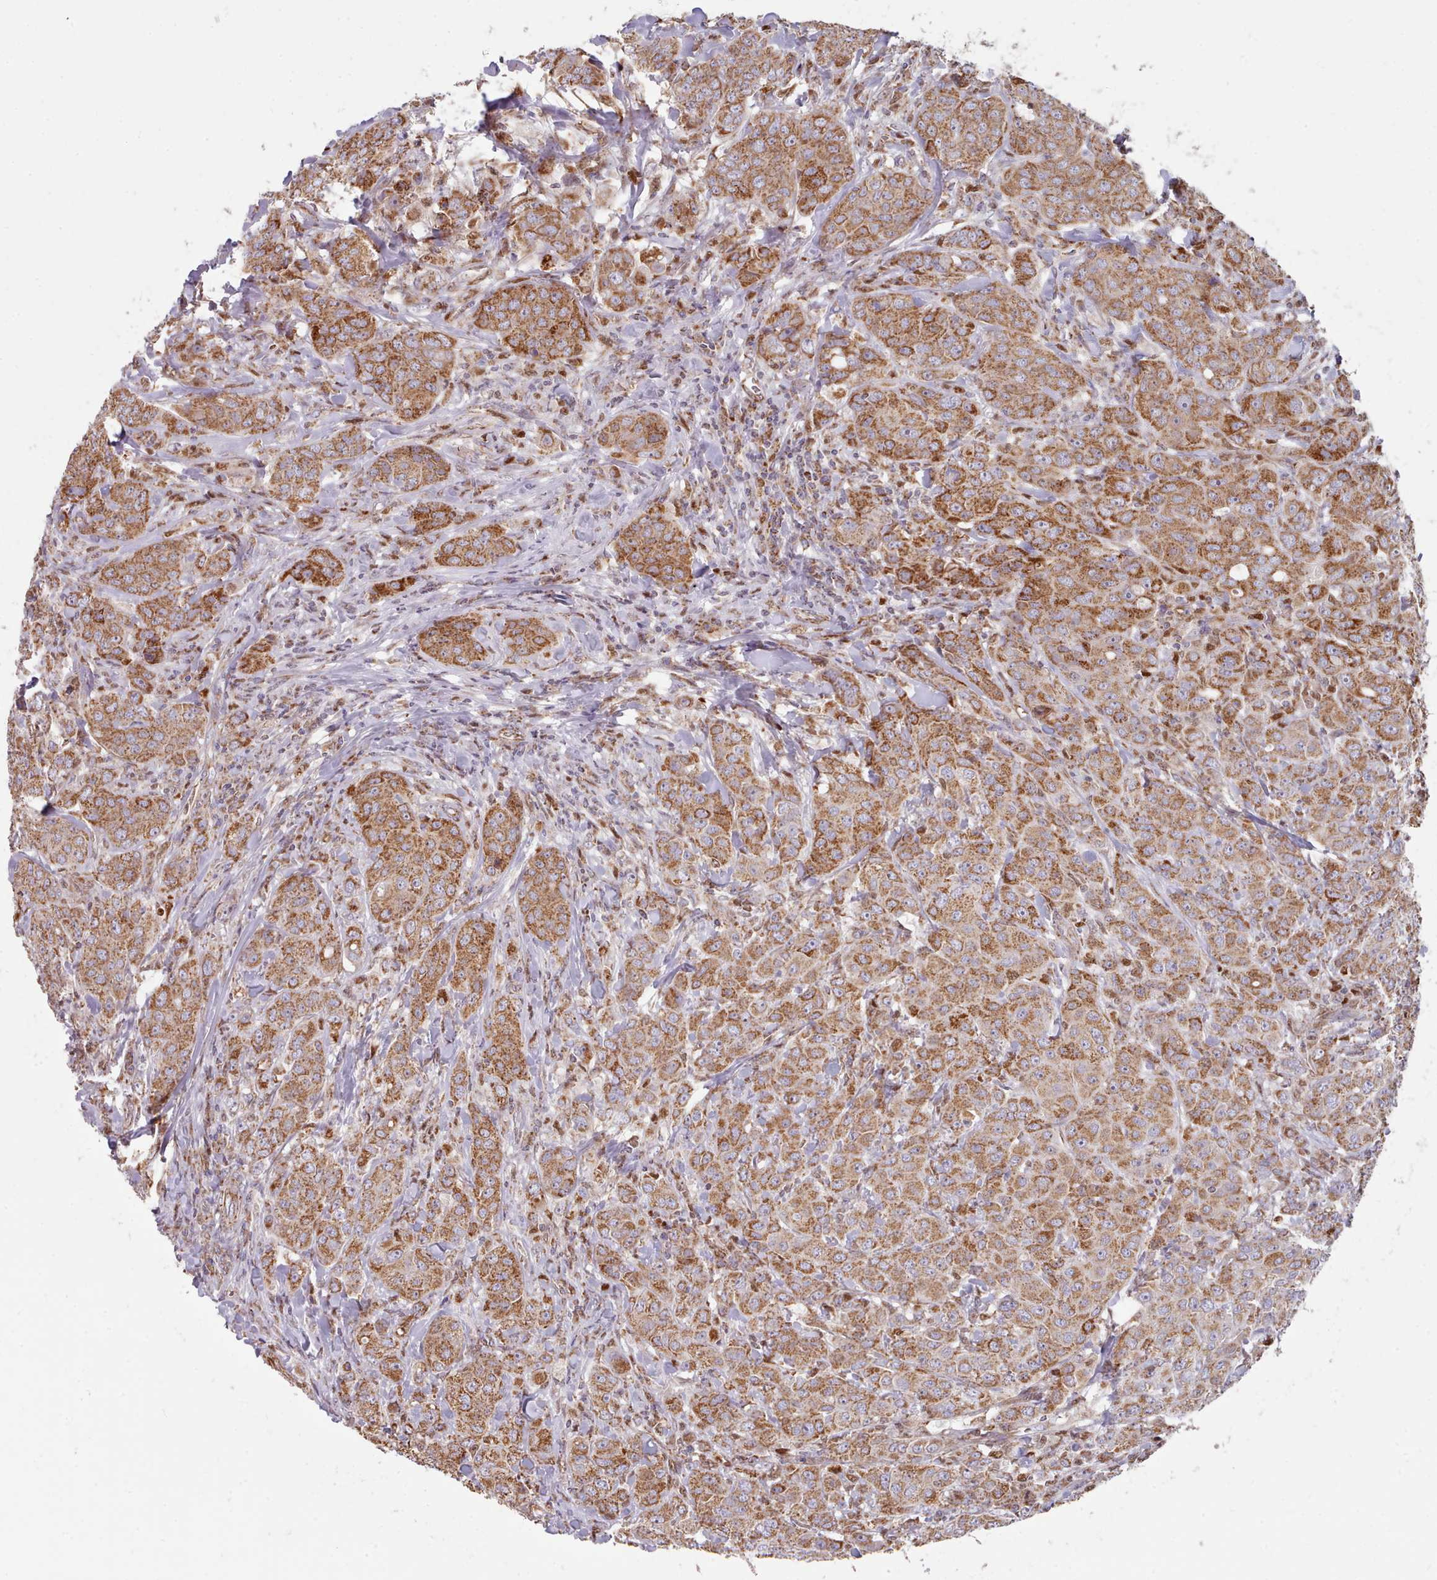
{"staining": {"intensity": "strong", "quantity": ">75%", "location": "cytoplasmic/membranous"}, "tissue": "breast cancer", "cell_type": "Tumor cells", "image_type": "cancer", "snomed": [{"axis": "morphology", "description": "Duct carcinoma"}, {"axis": "topography", "description": "Breast"}], "caption": "Immunohistochemical staining of infiltrating ductal carcinoma (breast) demonstrates high levels of strong cytoplasmic/membranous protein staining in about >75% of tumor cells.", "gene": "HSDL2", "patient": {"sex": "female", "age": 43}}